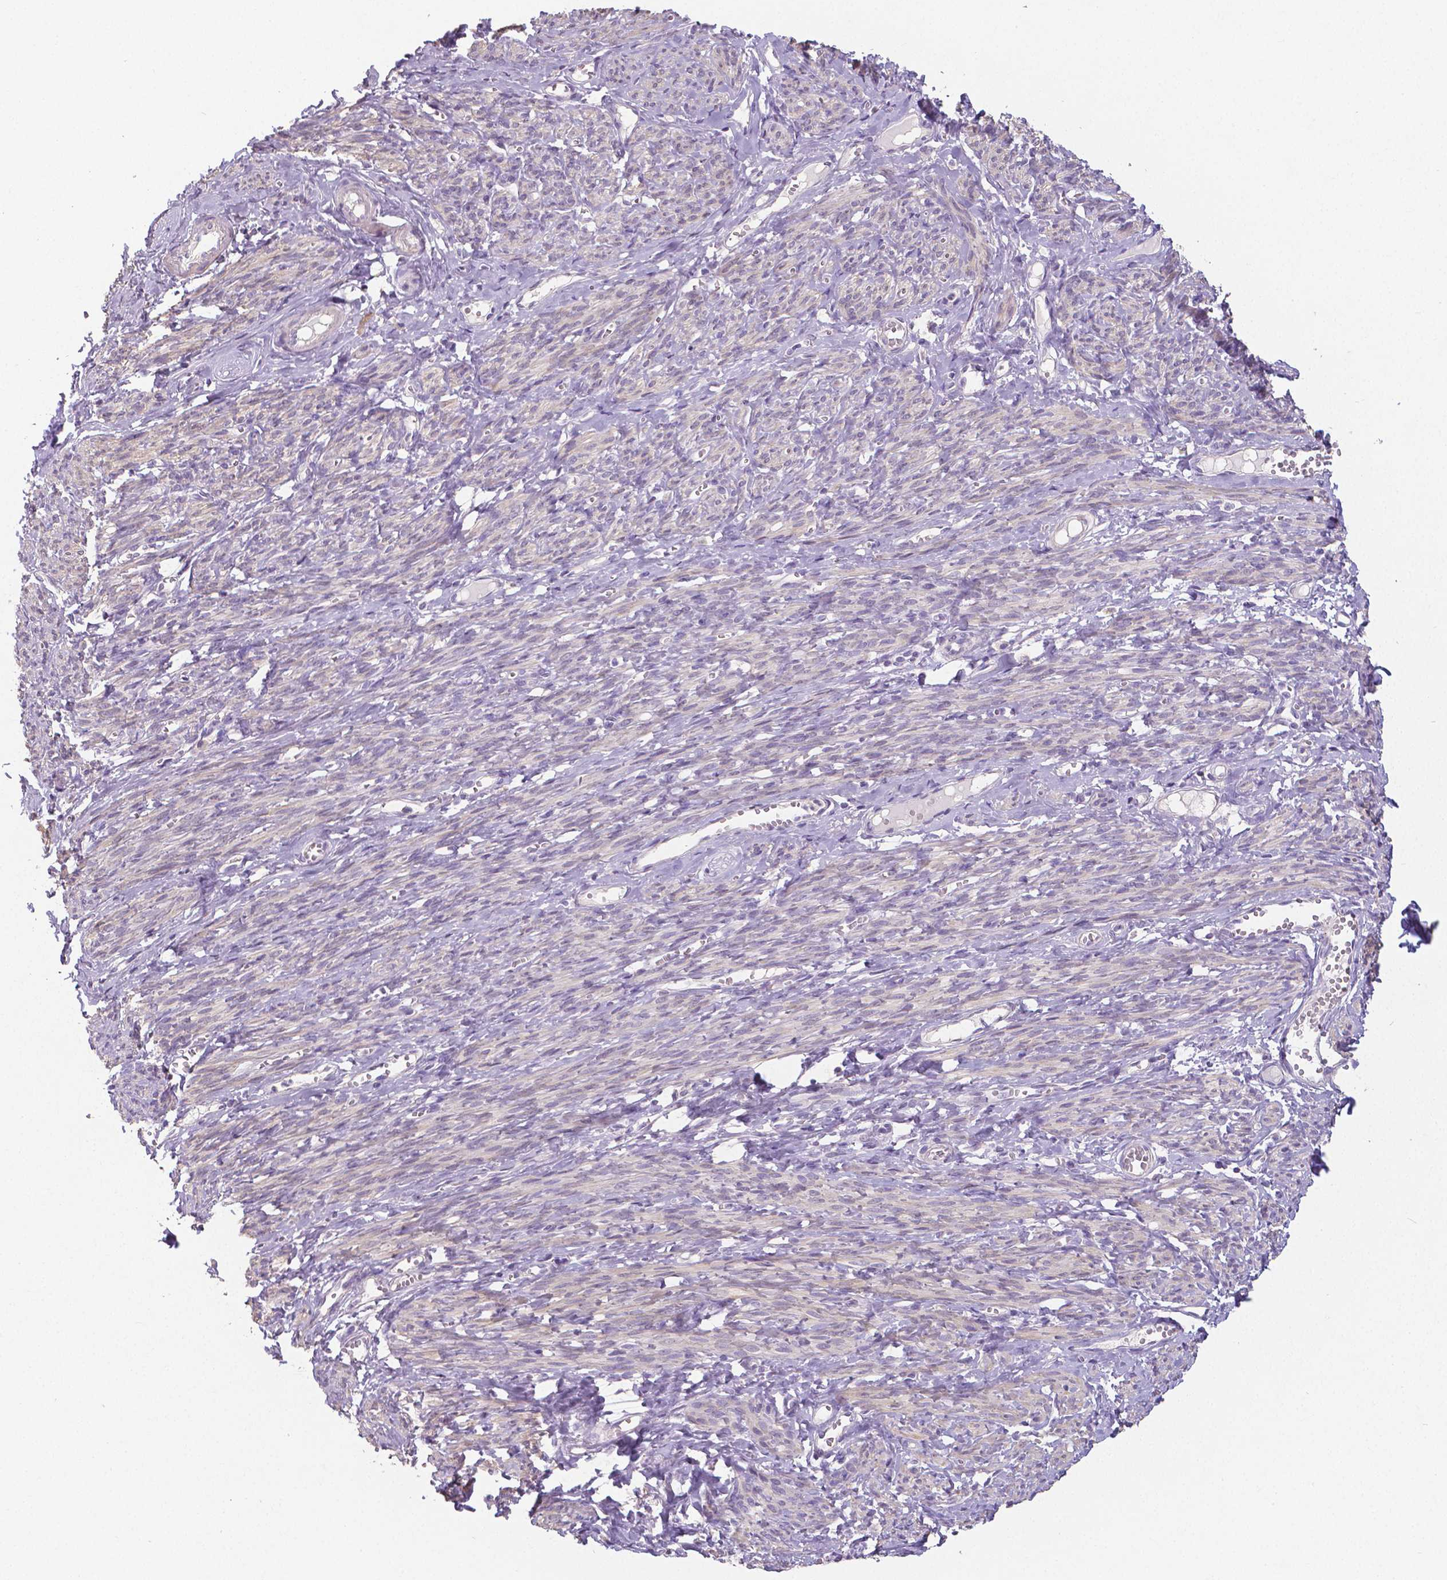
{"staining": {"intensity": "negative", "quantity": "none", "location": "none"}, "tissue": "smooth muscle", "cell_type": "Smooth muscle cells", "image_type": "normal", "snomed": [{"axis": "morphology", "description": "Normal tissue, NOS"}, {"axis": "topography", "description": "Smooth muscle"}], "caption": "An immunohistochemistry histopathology image of benign smooth muscle is shown. There is no staining in smooth muscle cells of smooth muscle. (DAB immunohistochemistry visualized using brightfield microscopy, high magnification).", "gene": "CRMP1", "patient": {"sex": "female", "age": 65}}